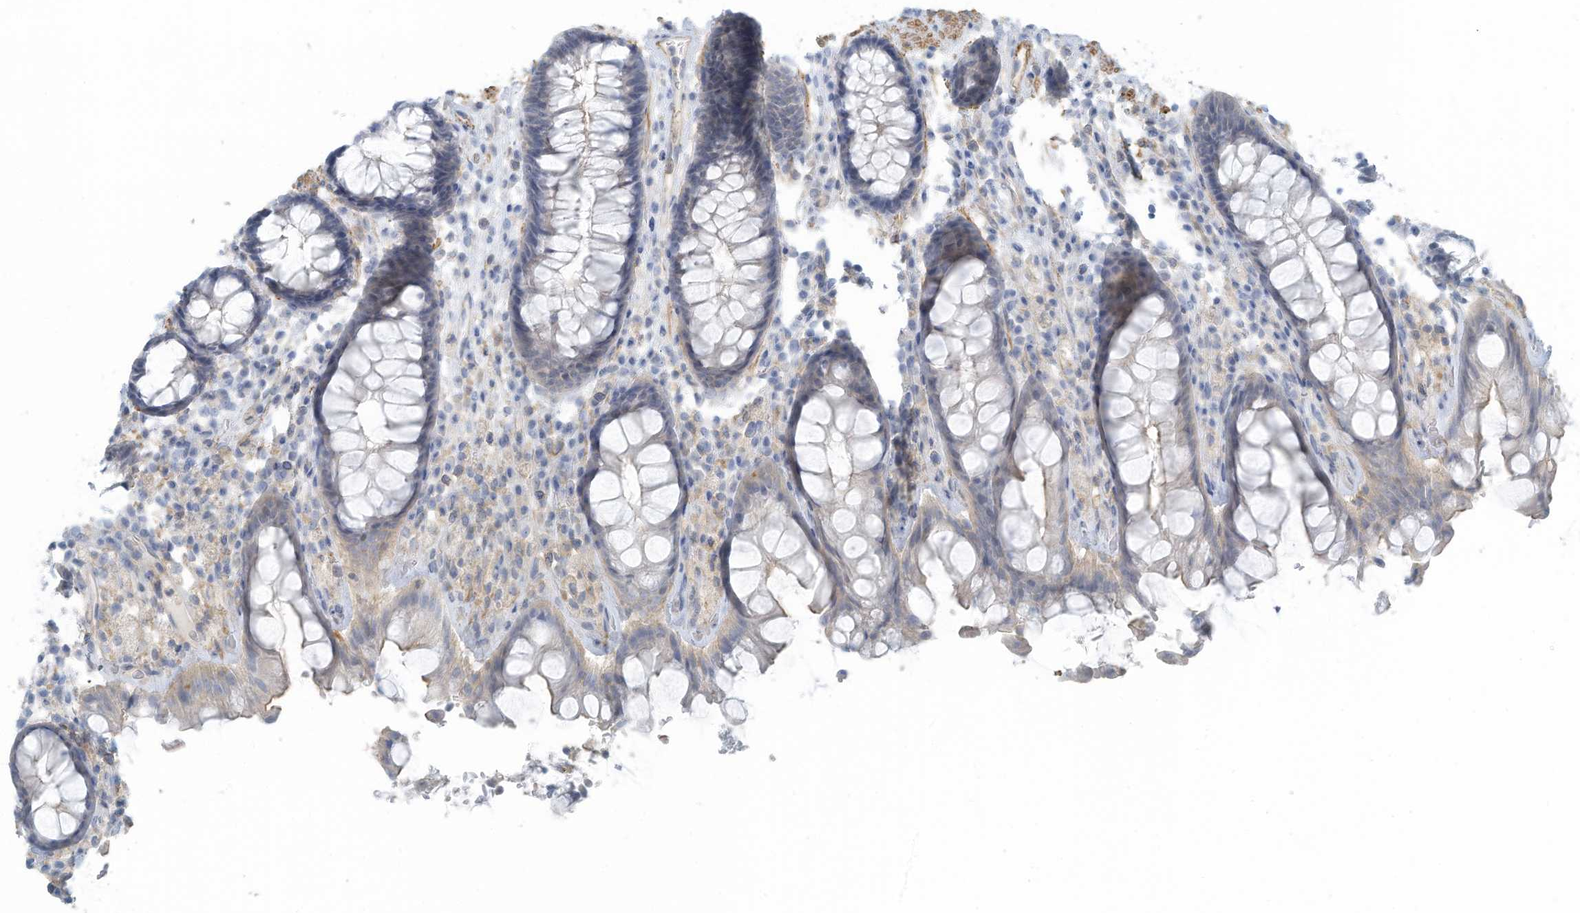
{"staining": {"intensity": "weak", "quantity": "25%-75%", "location": "cytoplasmic/membranous"}, "tissue": "rectum", "cell_type": "Glandular cells", "image_type": "normal", "snomed": [{"axis": "morphology", "description": "Normal tissue, NOS"}, {"axis": "topography", "description": "Rectum"}], "caption": "This photomicrograph reveals immunohistochemistry staining of unremarkable rectum, with low weak cytoplasmic/membranous expression in about 25%-75% of glandular cells.", "gene": "ZNF846", "patient": {"sex": "male", "age": 64}}